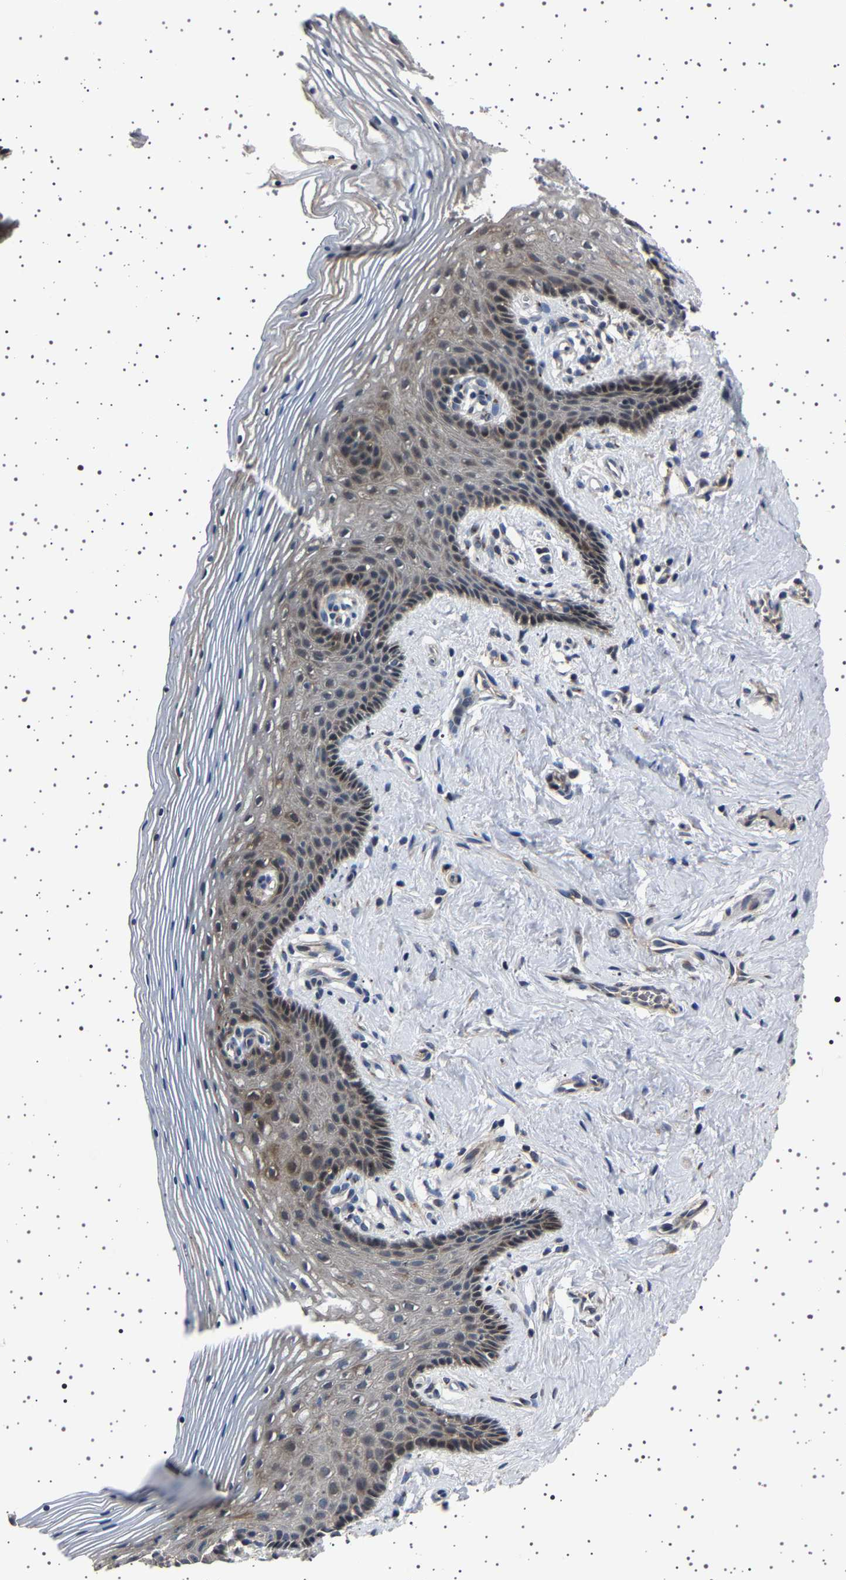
{"staining": {"intensity": "moderate", "quantity": "25%-75%", "location": "cytoplasmic/membranous"}, "tissue": "vagina", "cell_type": "Squamous epithelial cells", "image_type": "normal", "snomed": [{"axis": "morphology", "description": "Normal tissue, NOS"}, {"axis": "topography", "description": "Vagina"}], "caption": "Immunohistochemical staining of normal human vagina displays moderate cytoplasmic/membranous protein staining in about 25%-75% of squamous epithelial cells.", "gene": "NCKAP1", "patient": {"sex": "female", "age": 32}}